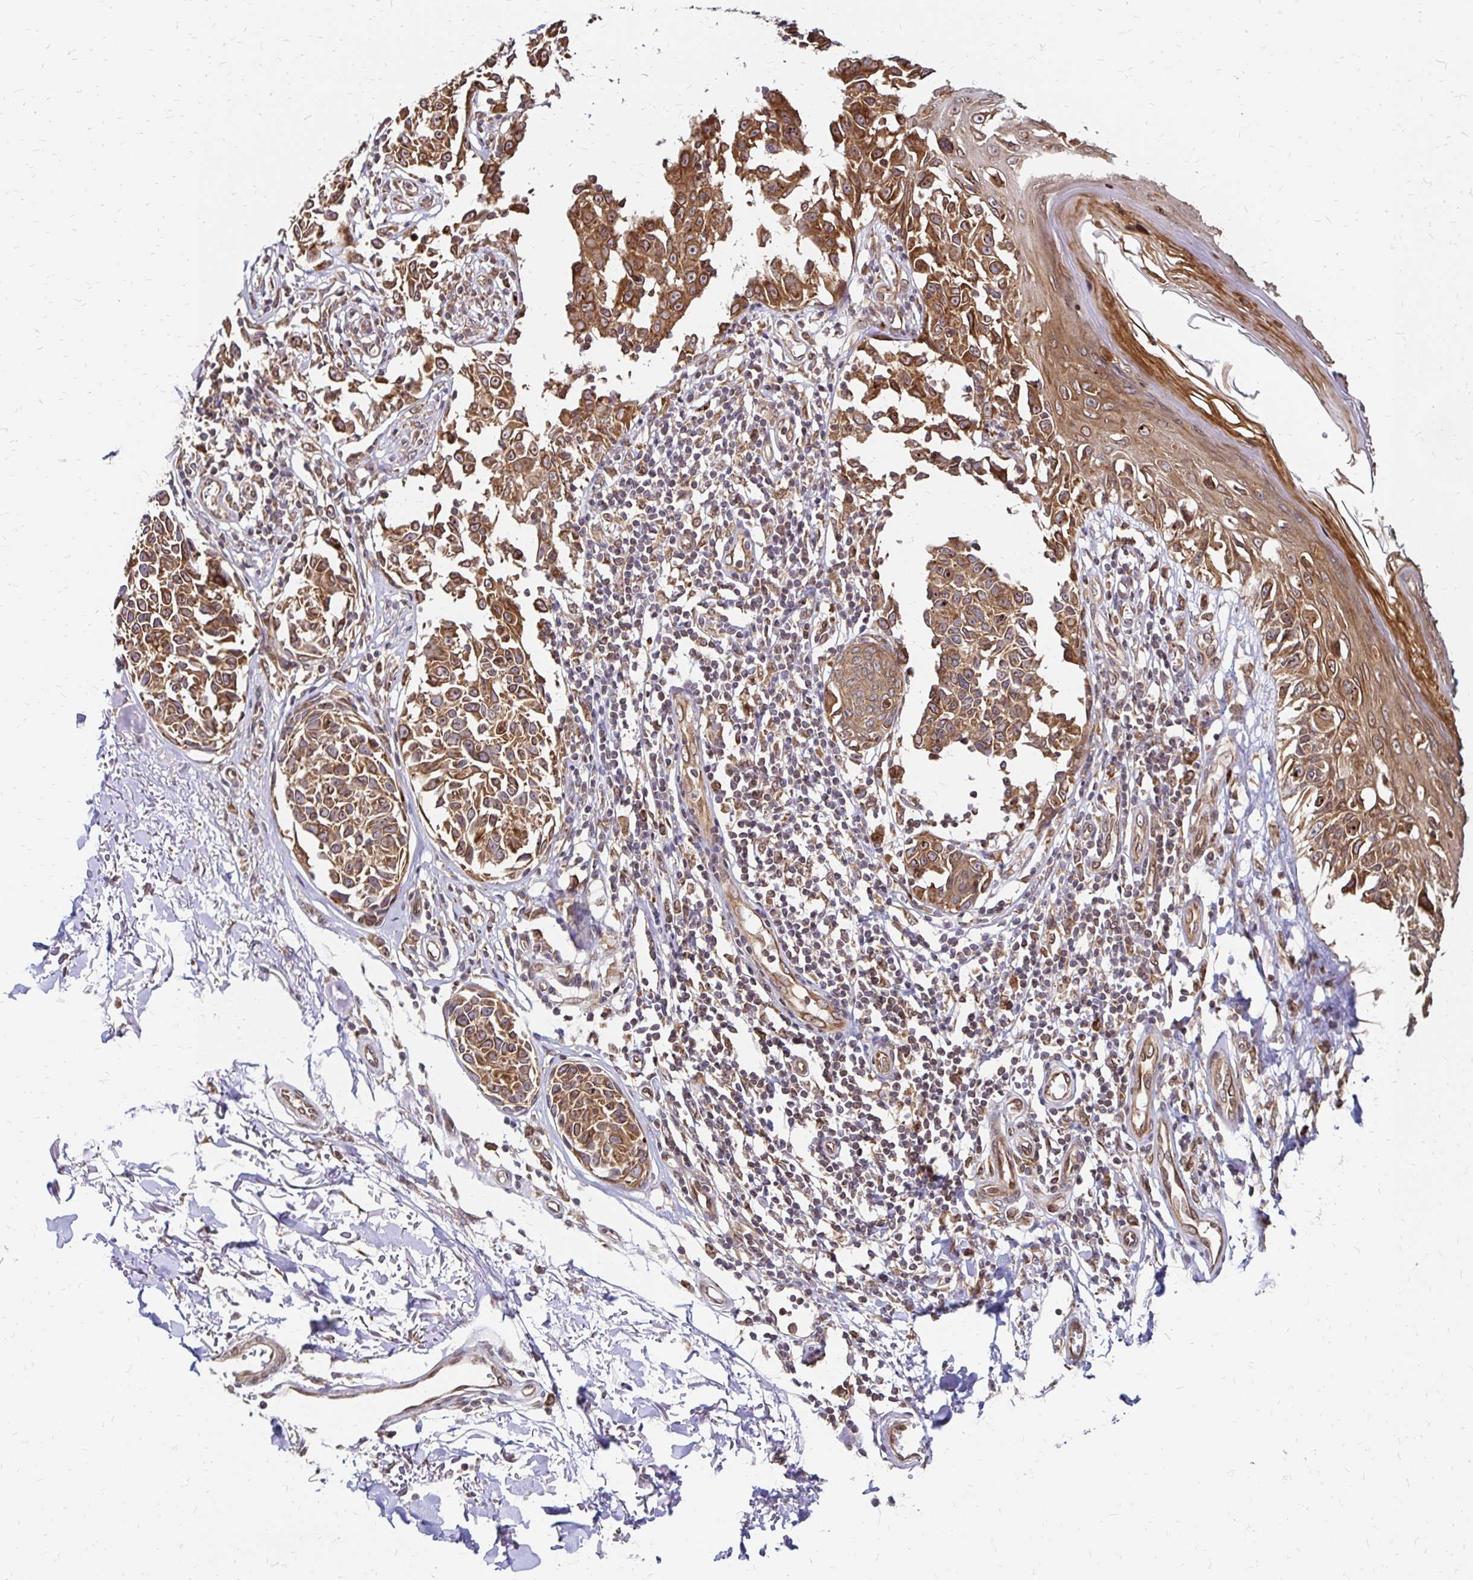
{"staining": {"intensity": "moderate", "quantity": ">75%", "location": "cytoplasmic/membranous"}, "tissue": "melanoma", "cell_type": "Tumor cells", "image_type": "cancer", "snomed": [{"axis": "morphology", "description": "Malignant melanoma, NOS"}, {"axis": "topography", "description": "Skin"}], "caption": "Melanoma stained for a protein (brown) reveals moderate cytoplasmic/membranous positive expression in approximately >75% of tumor cells.", "gene": "ZW10", "patient": {"sex": "male", "age": 73}}